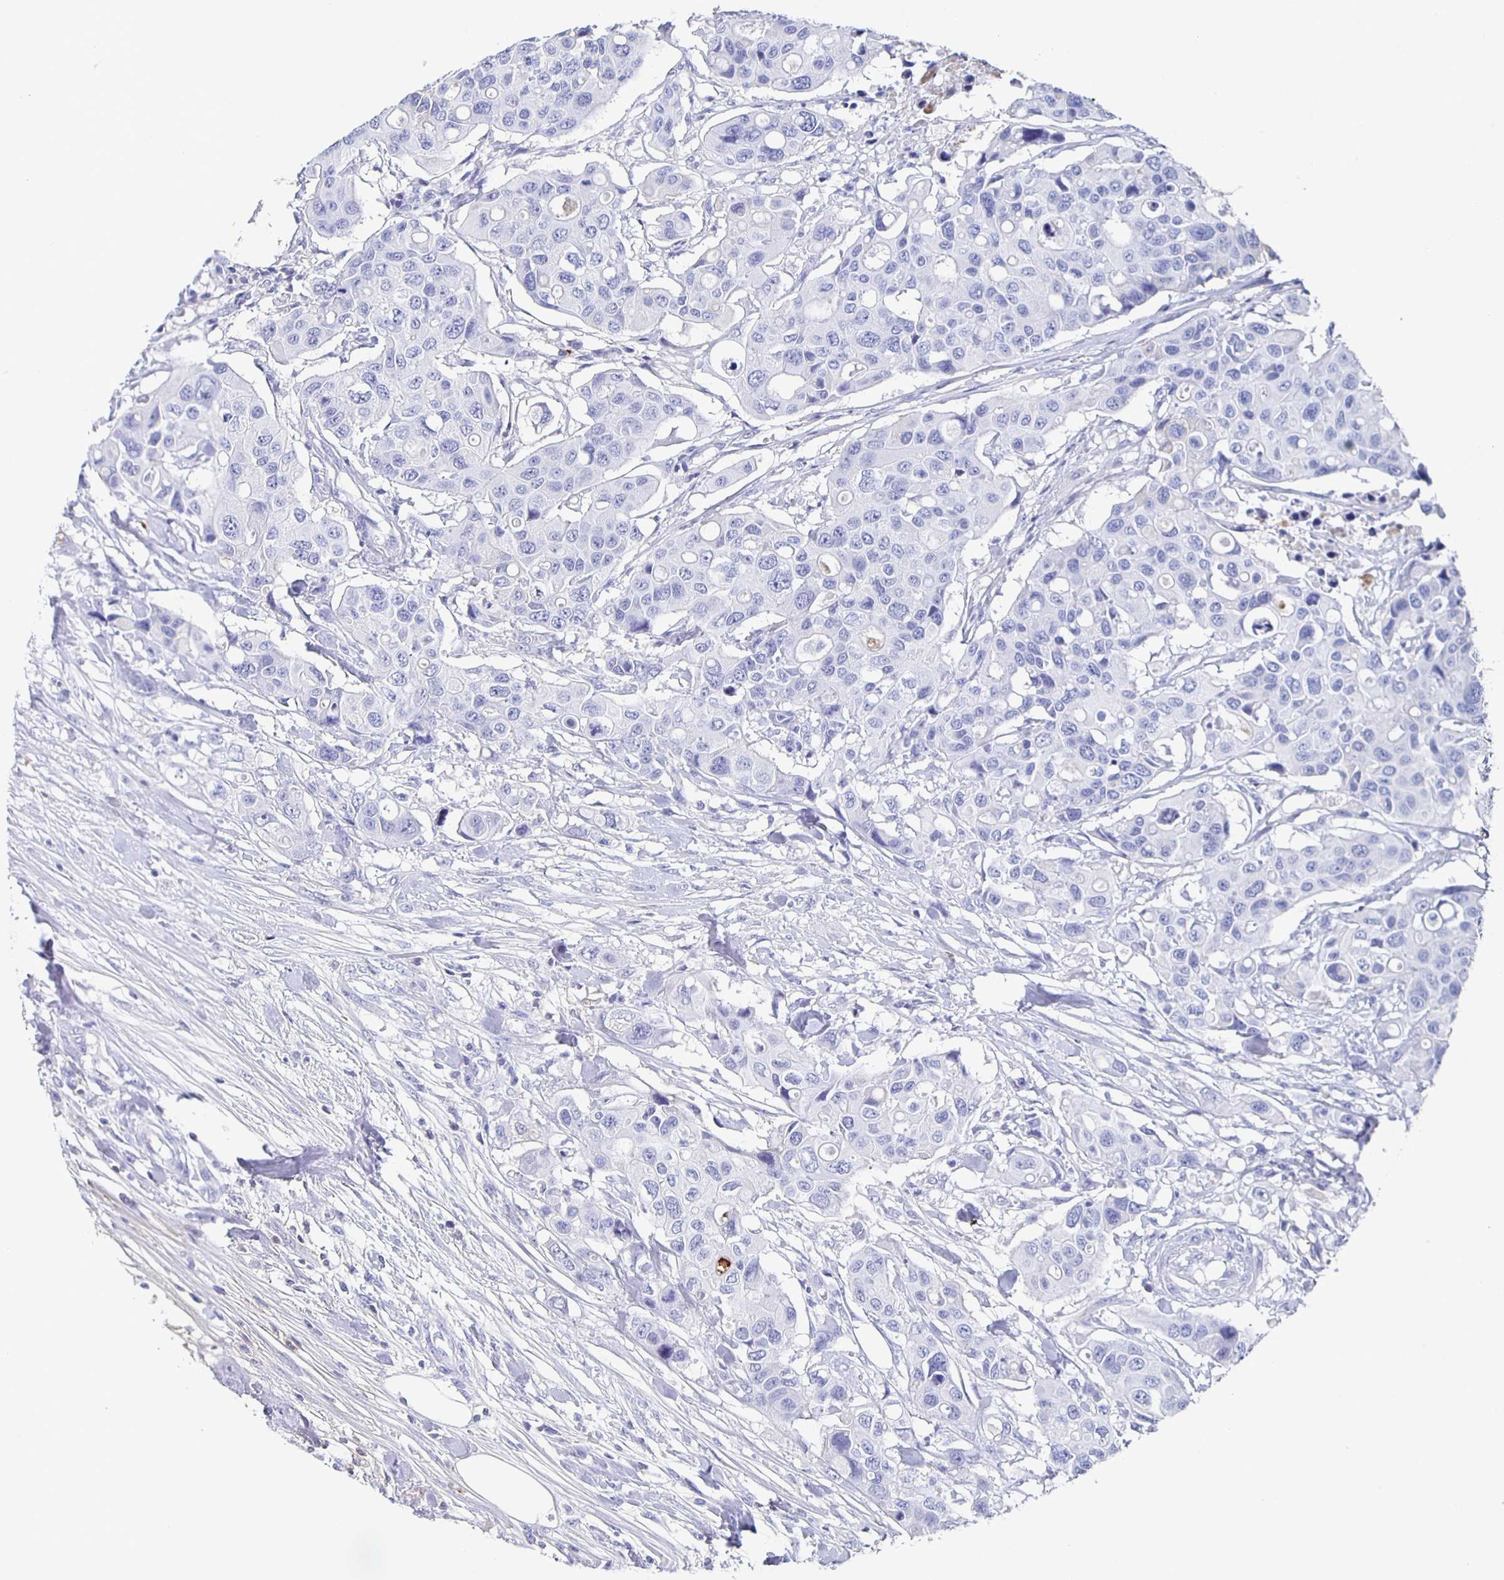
{"staining": {"intensity": "negative", "quantity": "none", "location": "none"}, "tissue": "colorectal cancer", "cell_type": "Tumor cells", "image_type": "cancer", "snomed": [{"axis": "morphology", "description": "Adenocarcinoma, NOS"}, {"axis": "topography", "description": "Colon"}], "caption": "Image shows no significant protein staining in tumor cells of colorectal cancer (adenocarcinoma).", "gene": "FGA", "patient": {"sex": "male", "age": 77}}